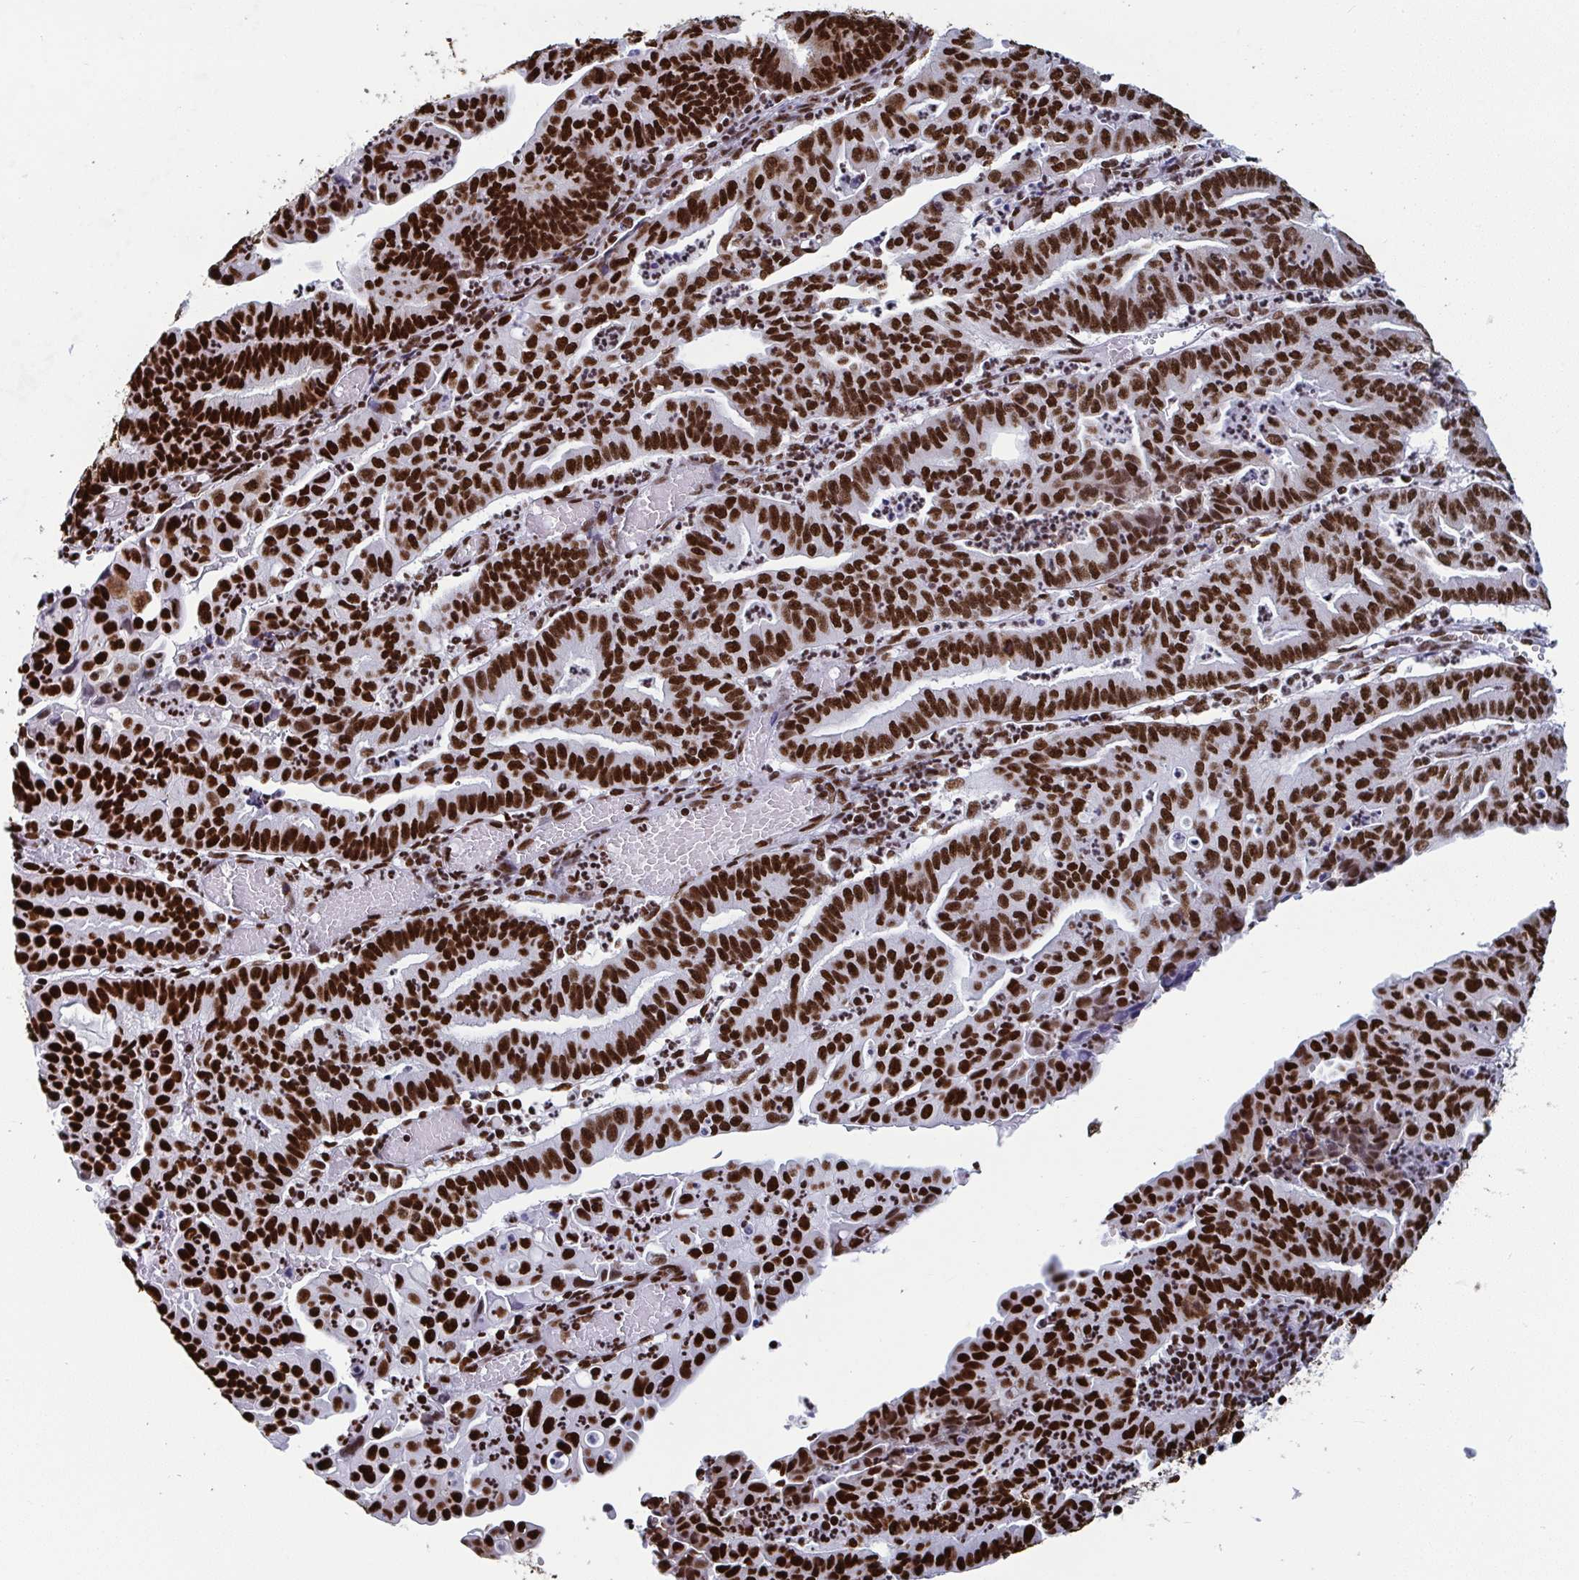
{"staining": {"intensity": "strong", "quantity": ">75%", "location": "nuclear"}, "tissue": "endometrial cancer", "cell_type": "Tumor cells", "image_type": "cancer", "snomed": [{"axis": "morphology", "description": "Adenocarcinoma, NOS"}, {"axis": "topography", "description": "Endometrium"}], "caption": "An image of endometrial cancer (adenocarcinoma) stained for a protein demonstrates strong nuclear brown staining in tumor cells. Immunohistochemistry (ihc) stains the protein in brown and the nuclei are stained blue.", "gene": "GAR1", "patient": {"sex": "female", "age": 60}}